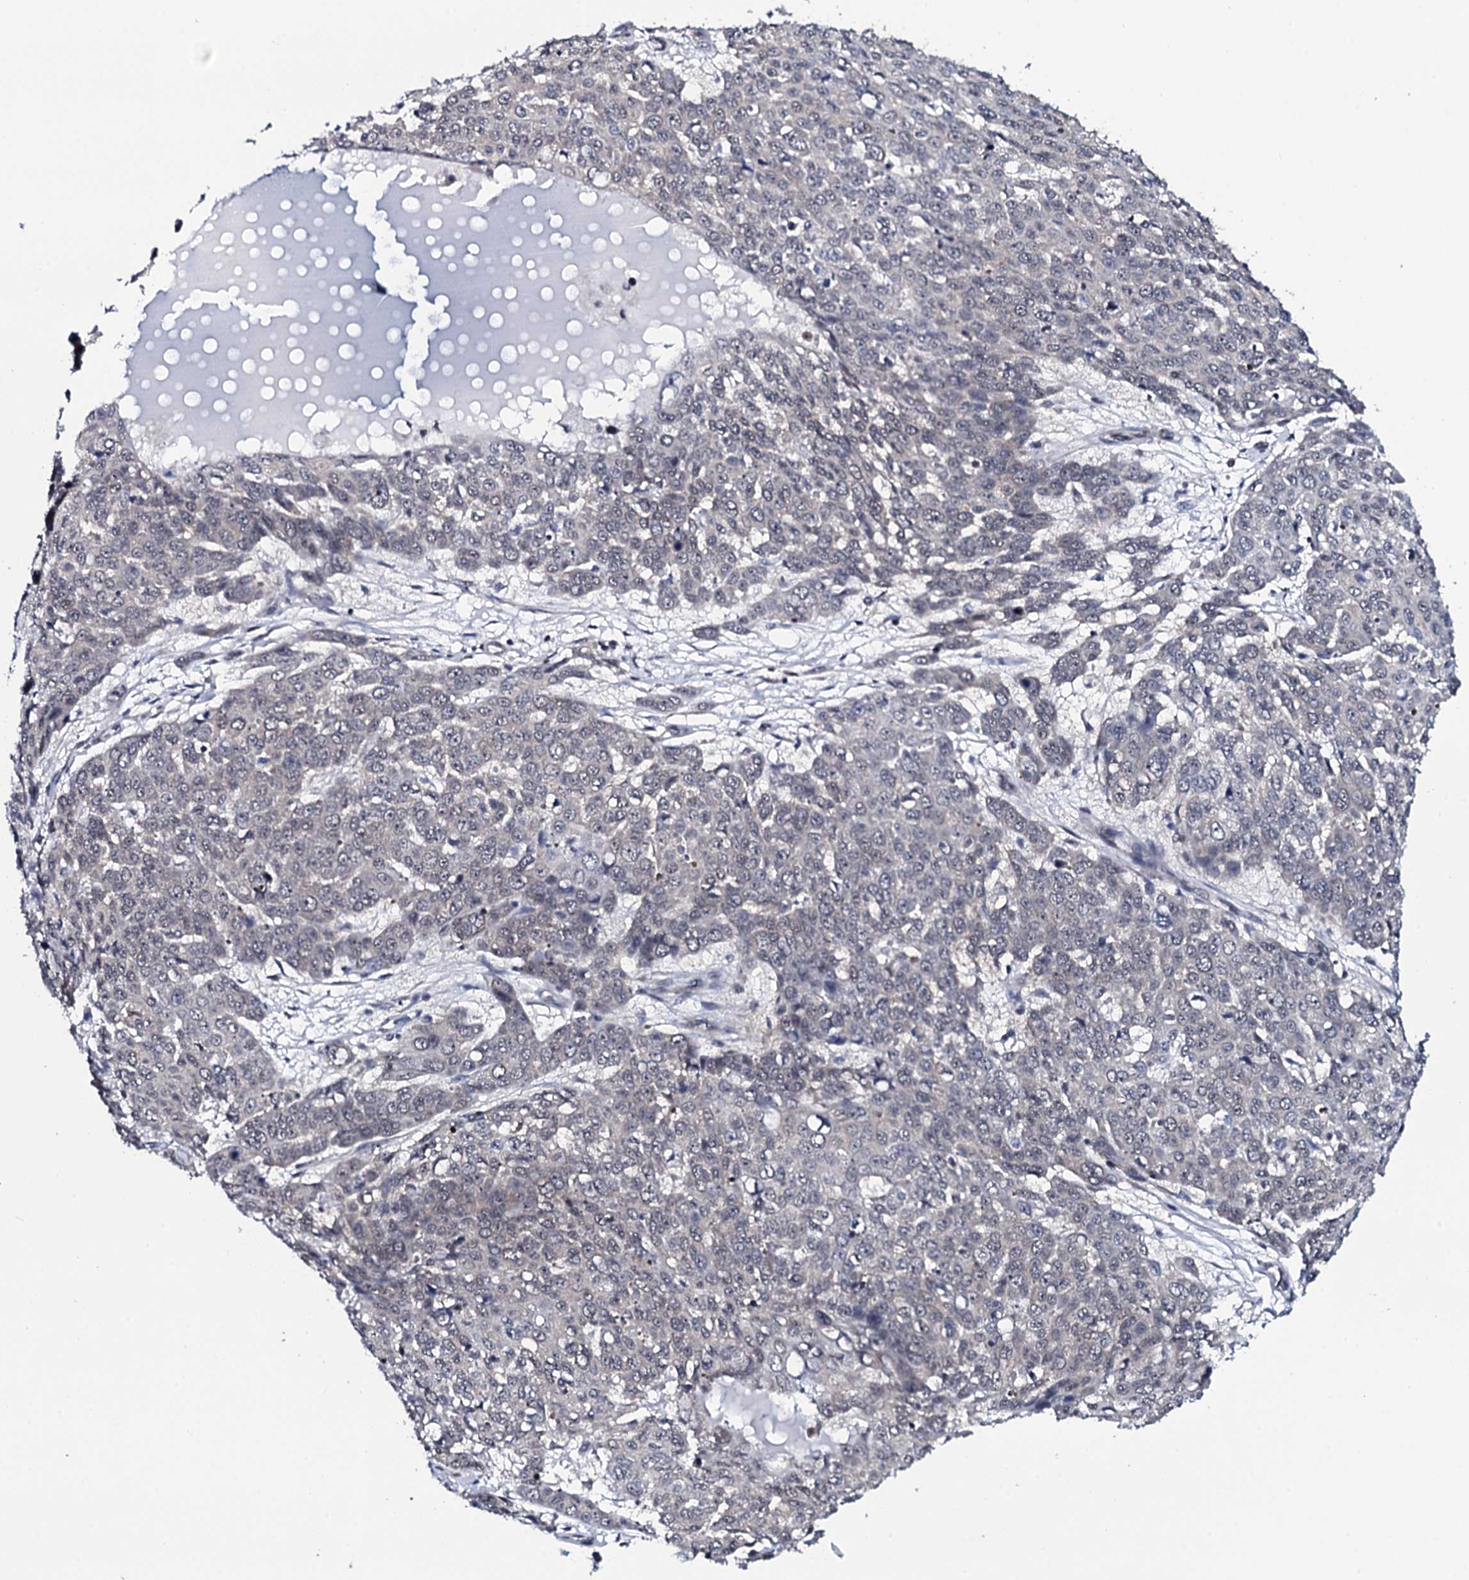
{"staining": {"intensity": "negative", "quantity": "none", "location": "none"}, "tissue": "skin cancer", "cell_type": "Tumor cells", "image_type": "cancer", "snomed": [{"axis": "morphology", "description": "Squamous cell carcinoma, NOS"}, {"axis": "topography", "description": "Skin"}], "caption": "The image exhibits no staining of tumor cells in skin cancer (squamous cell carcinoma).", "gene": "CWC15", "patient": {"sex": "male", "age": 71}}